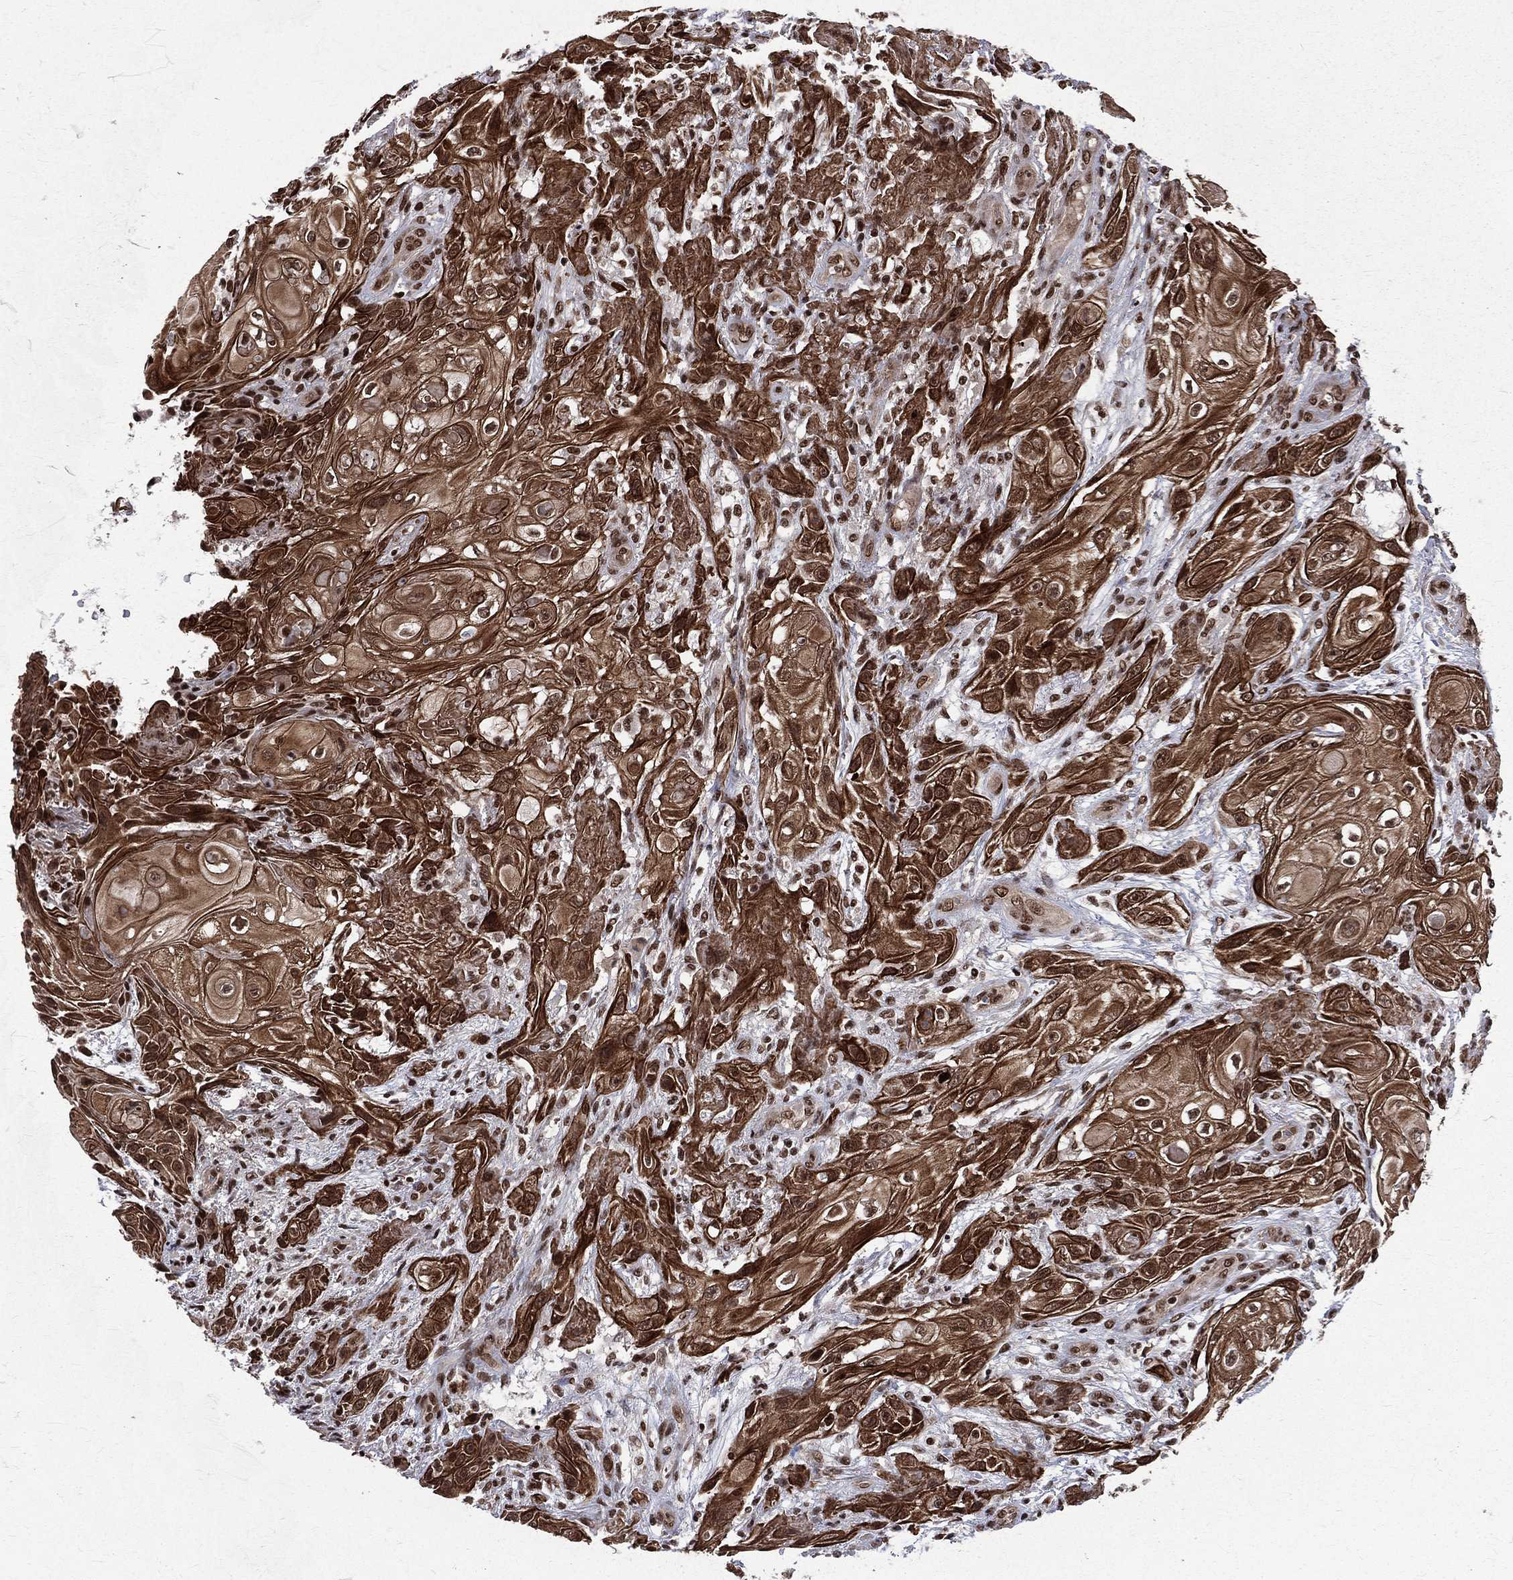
{"staining": {"intensity": "strong", "quantity": ">75%", "location": "cytoplasmic/membranous,nuclear"}, "tissue": "skin cancer", "cell_type": "Tumor cells", "image_type": "cancer", "snomed": [{"axis": "morphology", "description": "Squamous cell carcinoma, NOS"}, {"axis": "topography", "description": "Skin"}], "caption": "High-power microscopy captured an immunohistochemistry micrograph of skin squamous cell carcinoma, revealing strong cytoplasmic/membranous and nuclear expression in about >75% of tumor cells.", "gene": "SMC3", "patient": {"sex": "male", "age": 62}}